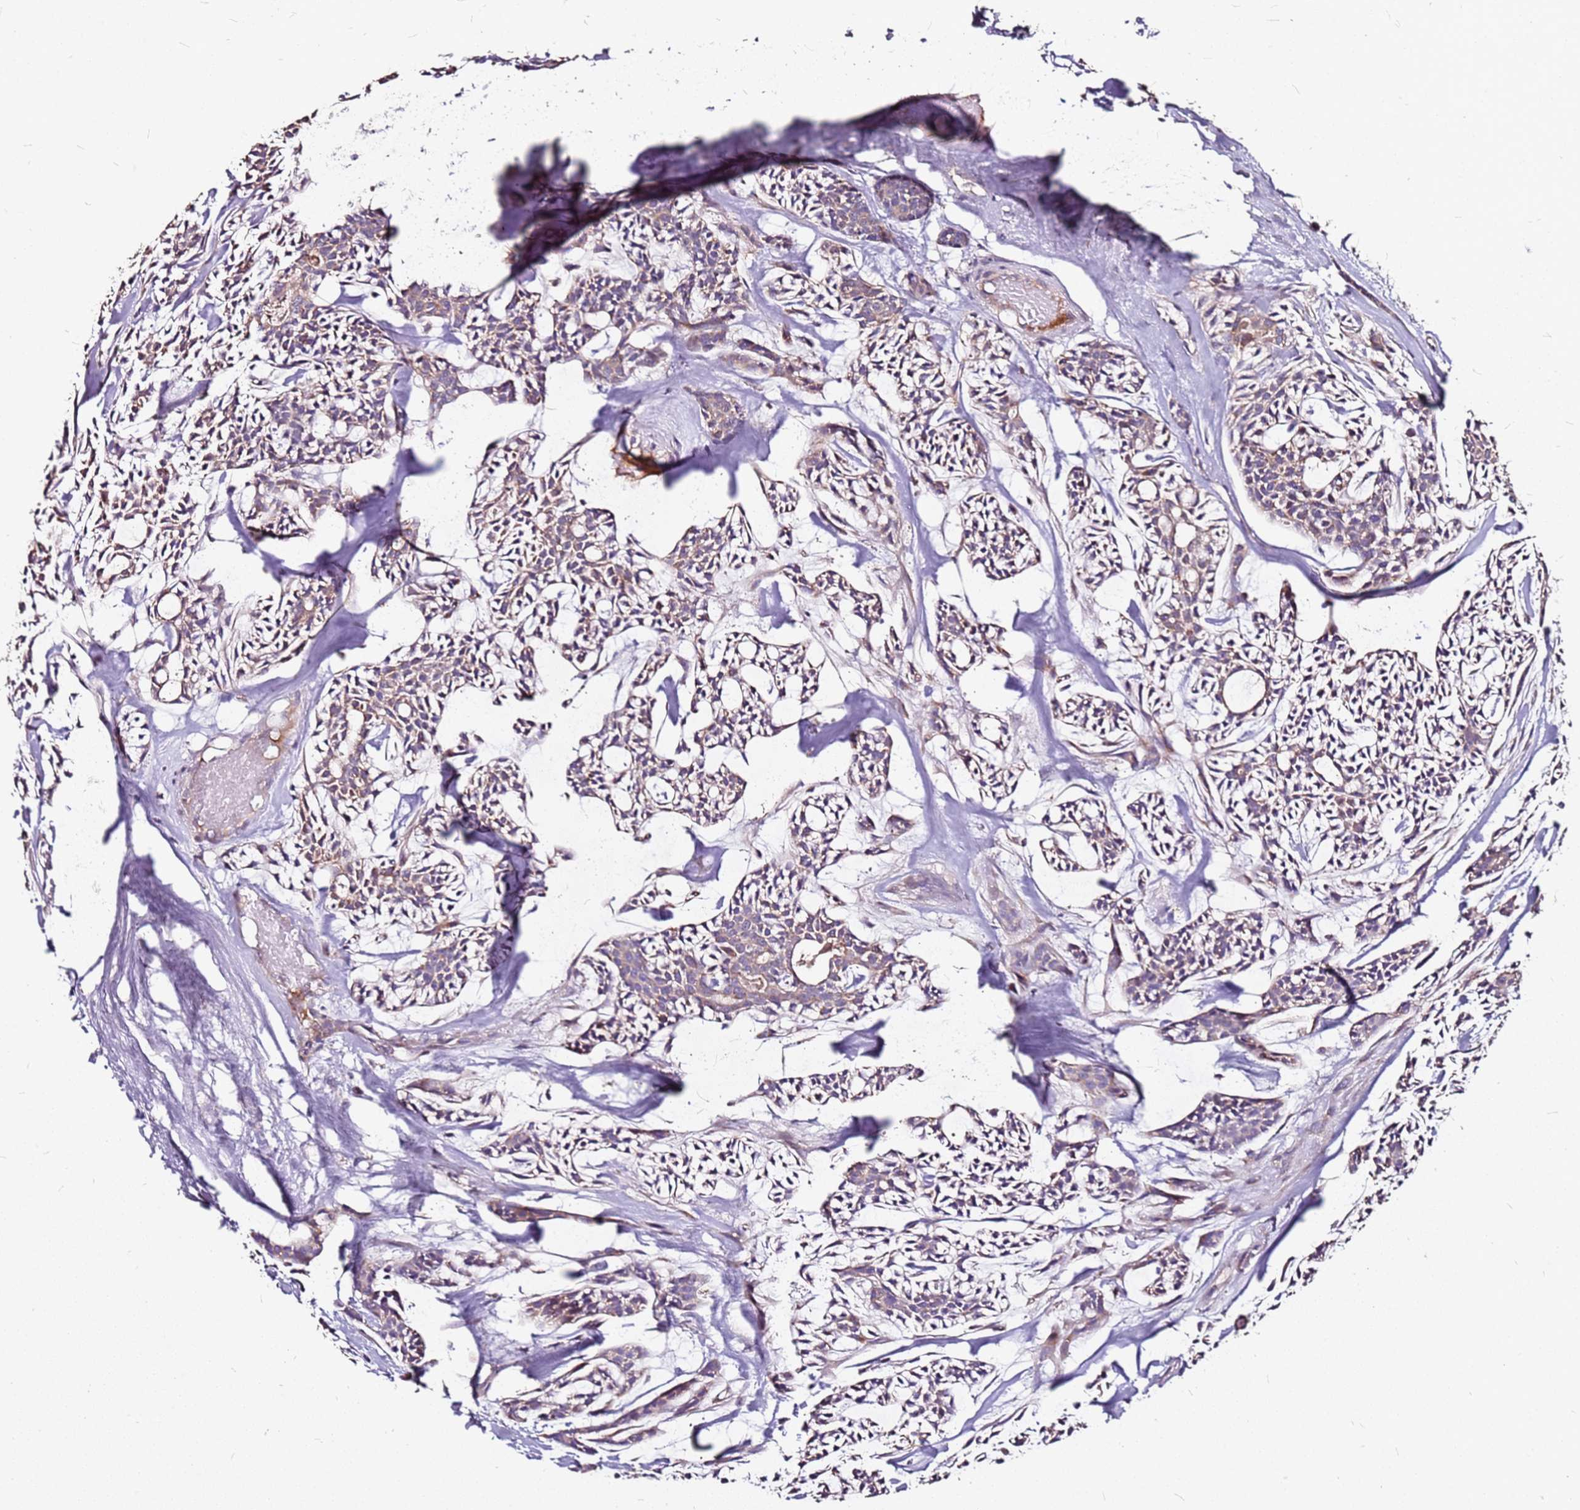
{"staining": {"intensity": "weak", "quantity": ">75%", "location": "cytoplasmic/membranous"}, "tissue": "head and neck cancer", "cell_type": "Tumor cells", "image_type": "cancer", "snomed": [{"axis": "morphology", "description": "Adenocarcinoma, NOS"}, {"axis": "topography", "description": "Salivary gland"}, {"axis": "topography", "description": "Head-Neck"}], "caption": "Immunohistochemistry (IHC) image of neoplastic tissue: head and neck adenocarcinoma stained using immunohistochemistry (IHC) exhibits low levels of weak protein expression localized specifically in the cytoplasmic/membranous of tumor cells, appearing as a cytoplasmic/membranous brown color.", "gene": "DCDC2C", "patient": {"sex": "male", "age": 55}}